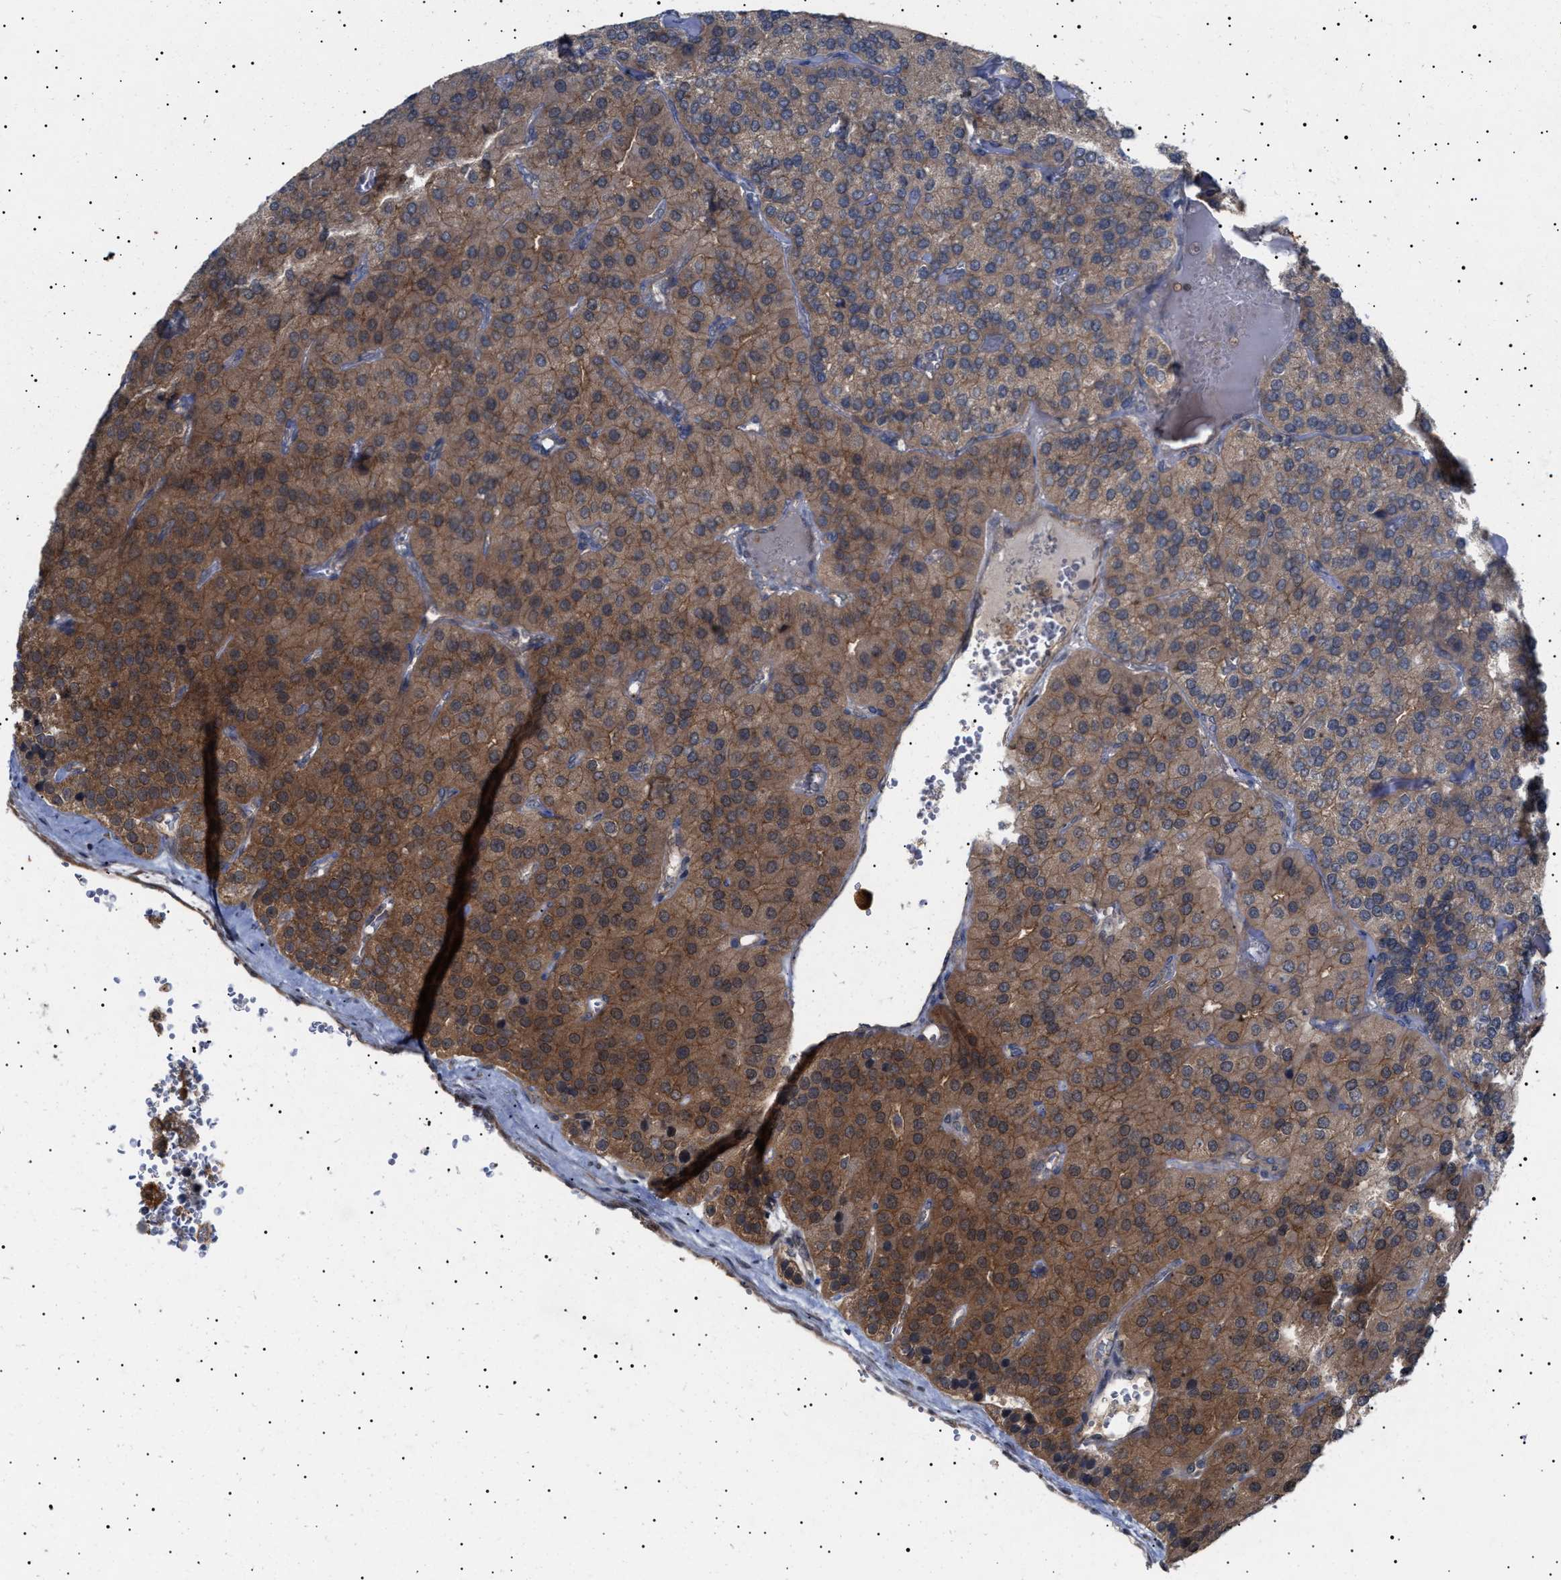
{"staining": {"intensity": "moderate", "quantity": ">75%", "location": "cytoplasmic/membranous"}, "tissue": "parathyroid gland", "cell_type": "Glandular cells", "image_type": "normal", "snomed": [{"axis": "morphology", "description": "Normal tissue, NOS"}, {"axis": "morphology", "description": "Adenoma, NOS"}, {"axis": "topography", "description": "Parathyroid gland"}], "caption": "IHC (DAB (3,3'-diaminobenzidine)) staining of unremarkable human parathyroid gland displays moderate cytoplasmic/membranous protein staining in approximately >75% of glandular cells.", "gene": "NPLOC4", "patient": {"sex": "female", "age": 86}}